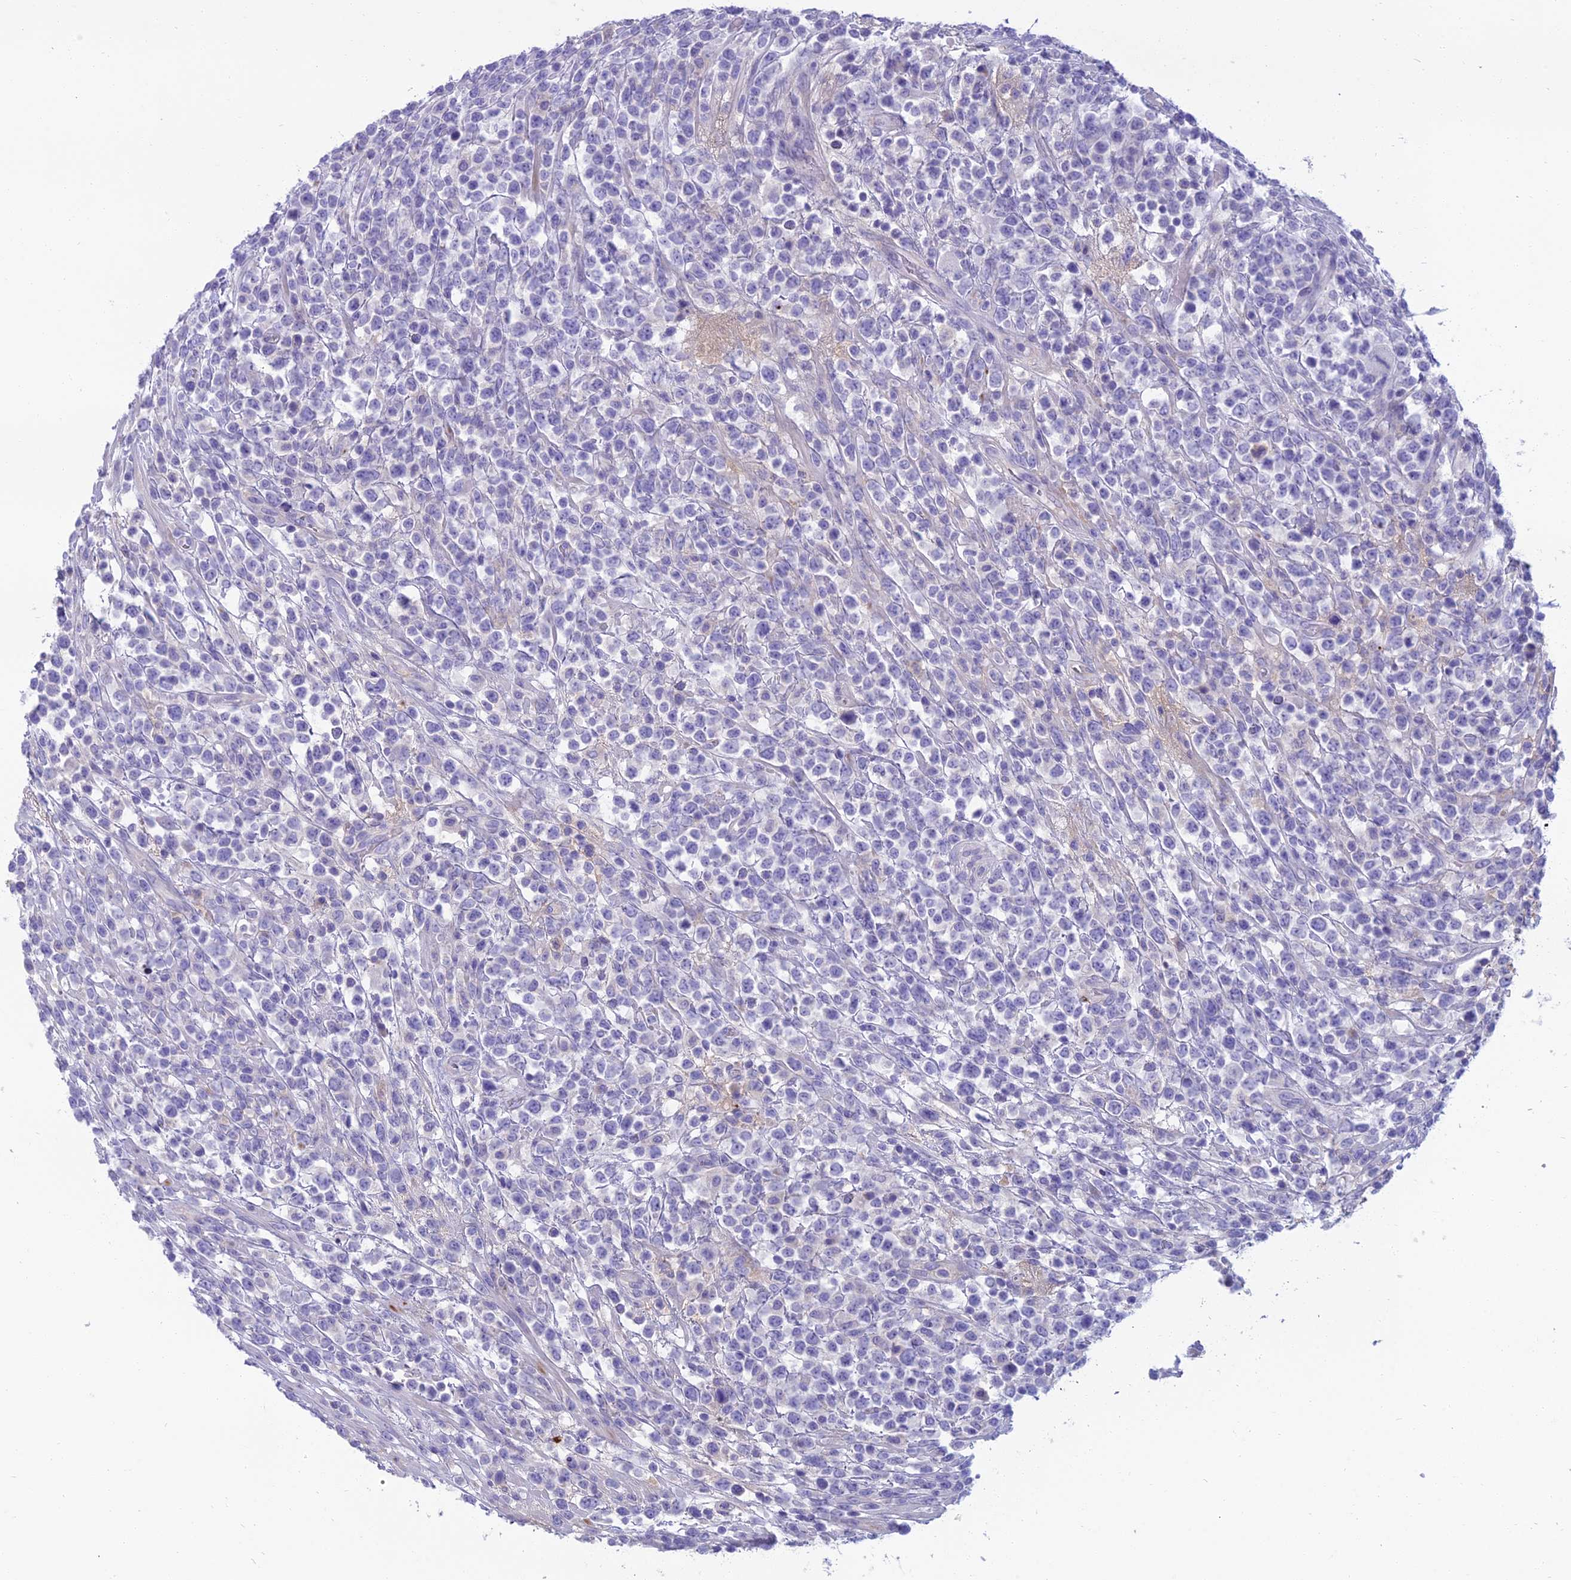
{"staining": {"intensity": "negative", "quantity": "none", "location": "none"}, "tissue": "lymphoma", "cell_type": "Tumor cells", "image_type": "cancer", "snomed": [{"axis": "morphology", "description": "Malignant lymphoma, non-Hodgkin's type, High grade"}, {"axis": "topography", "description": "Colon"}], "caption": "The image reveals no significant staining in tumor cells of malignant lymphoma, non-Hodgkin's type (high-grade).", "gene": "SPTLC3", "patient": {"sex": "female", "age": 53}}